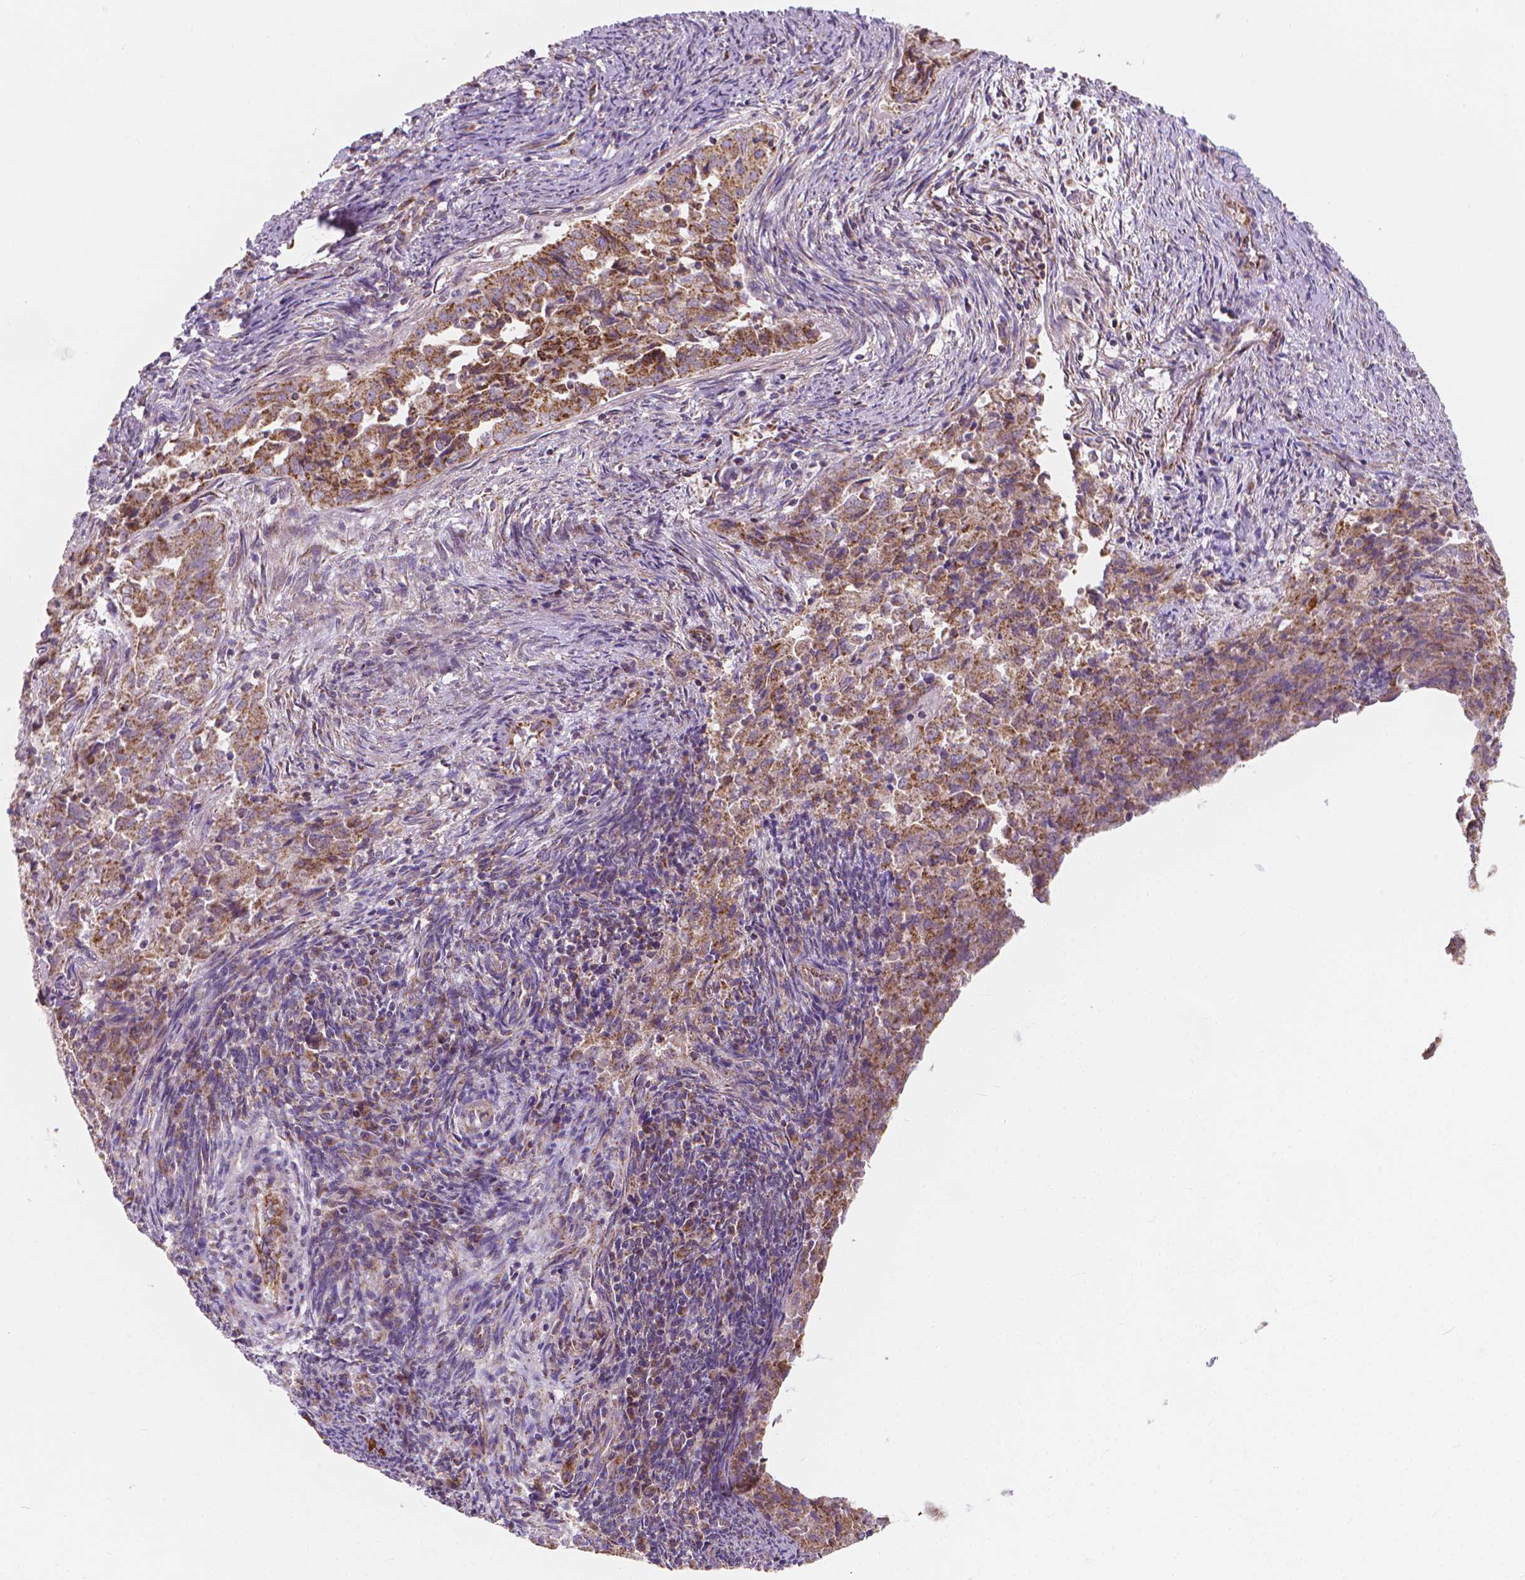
{"staining": {"intensity": "moderate", "quantity": ">75%", "location": "cytoplasmic/membranous"}, "tissue": "endometrial cancer", "cell_type": "Tumor cells", "image_type": "cancer", "snomed": [{"axis": "morphology", "description": "Adenocarcinoma, NOS"}, {"axis": "topography", "description": "Endometrium"}], "caption": "Immunohistochemical staining of human adenocarcinoma (endometrial) shows medium levels of moderate cytoplasmic/membranous expression in approximately >75% of tumor cells.", "gene": "SNCAIP", "patient": {"sex": "female", "age": 72}}